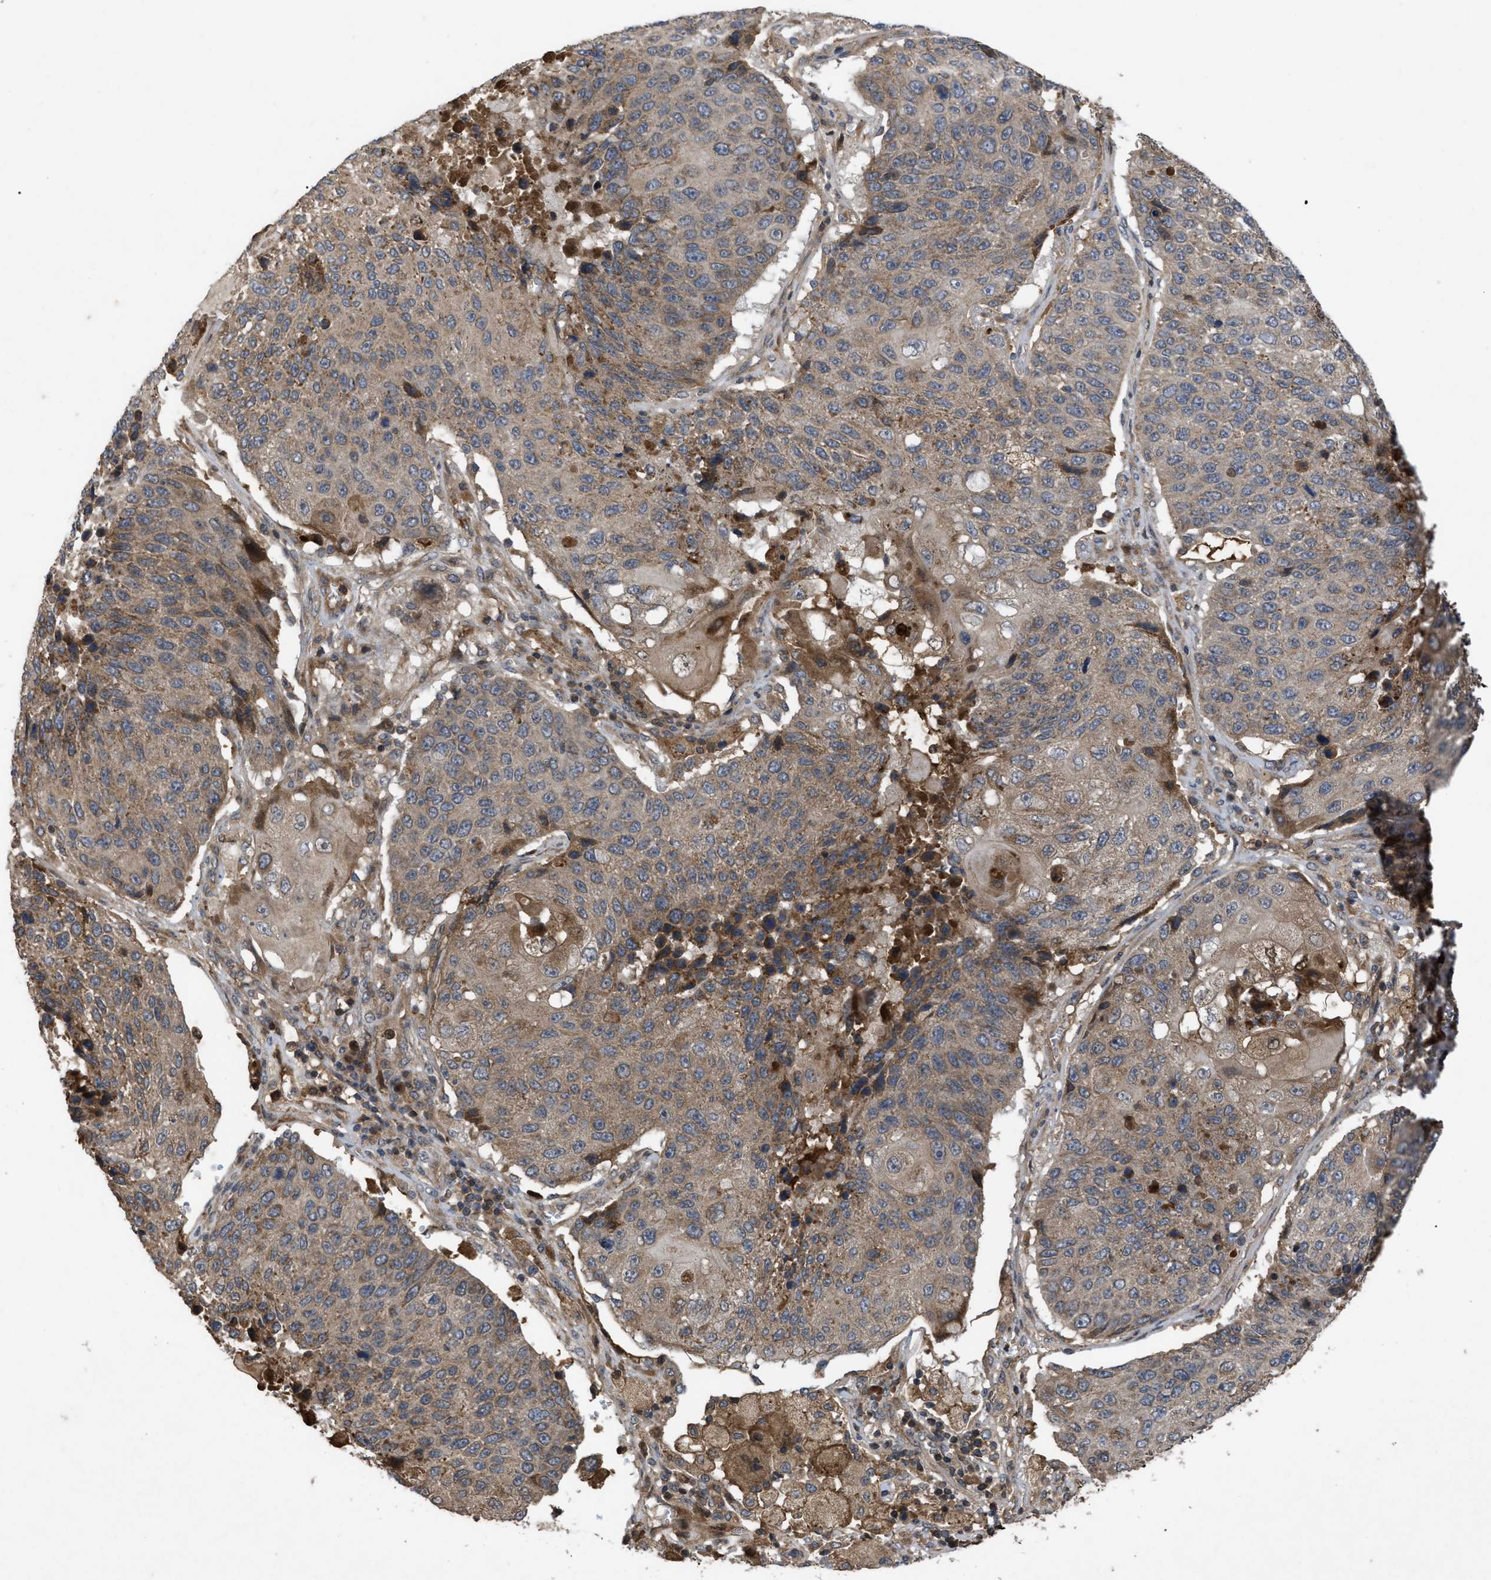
{"staining": {"intensity": "weak", "quantity": ">75%", "location": "cytoplasmic/membranous"}, "tissue": "lung cancer", "cell_type": "Tumor cells", "image_type": "cancer", "snomed": [{"axis": "morphology", "description": "Squamous cell carcinoma, NOS"}, {"axis": "topography", "description": "Lung"}], "caption": "The immunohistochemical stain shows weak cytoplasmic/membranous staining in tumor cells of squamous cell carcinoma (lung) tissue.", "gene": "RAB2A", "patient": {"sex": "male", "age": 61}}